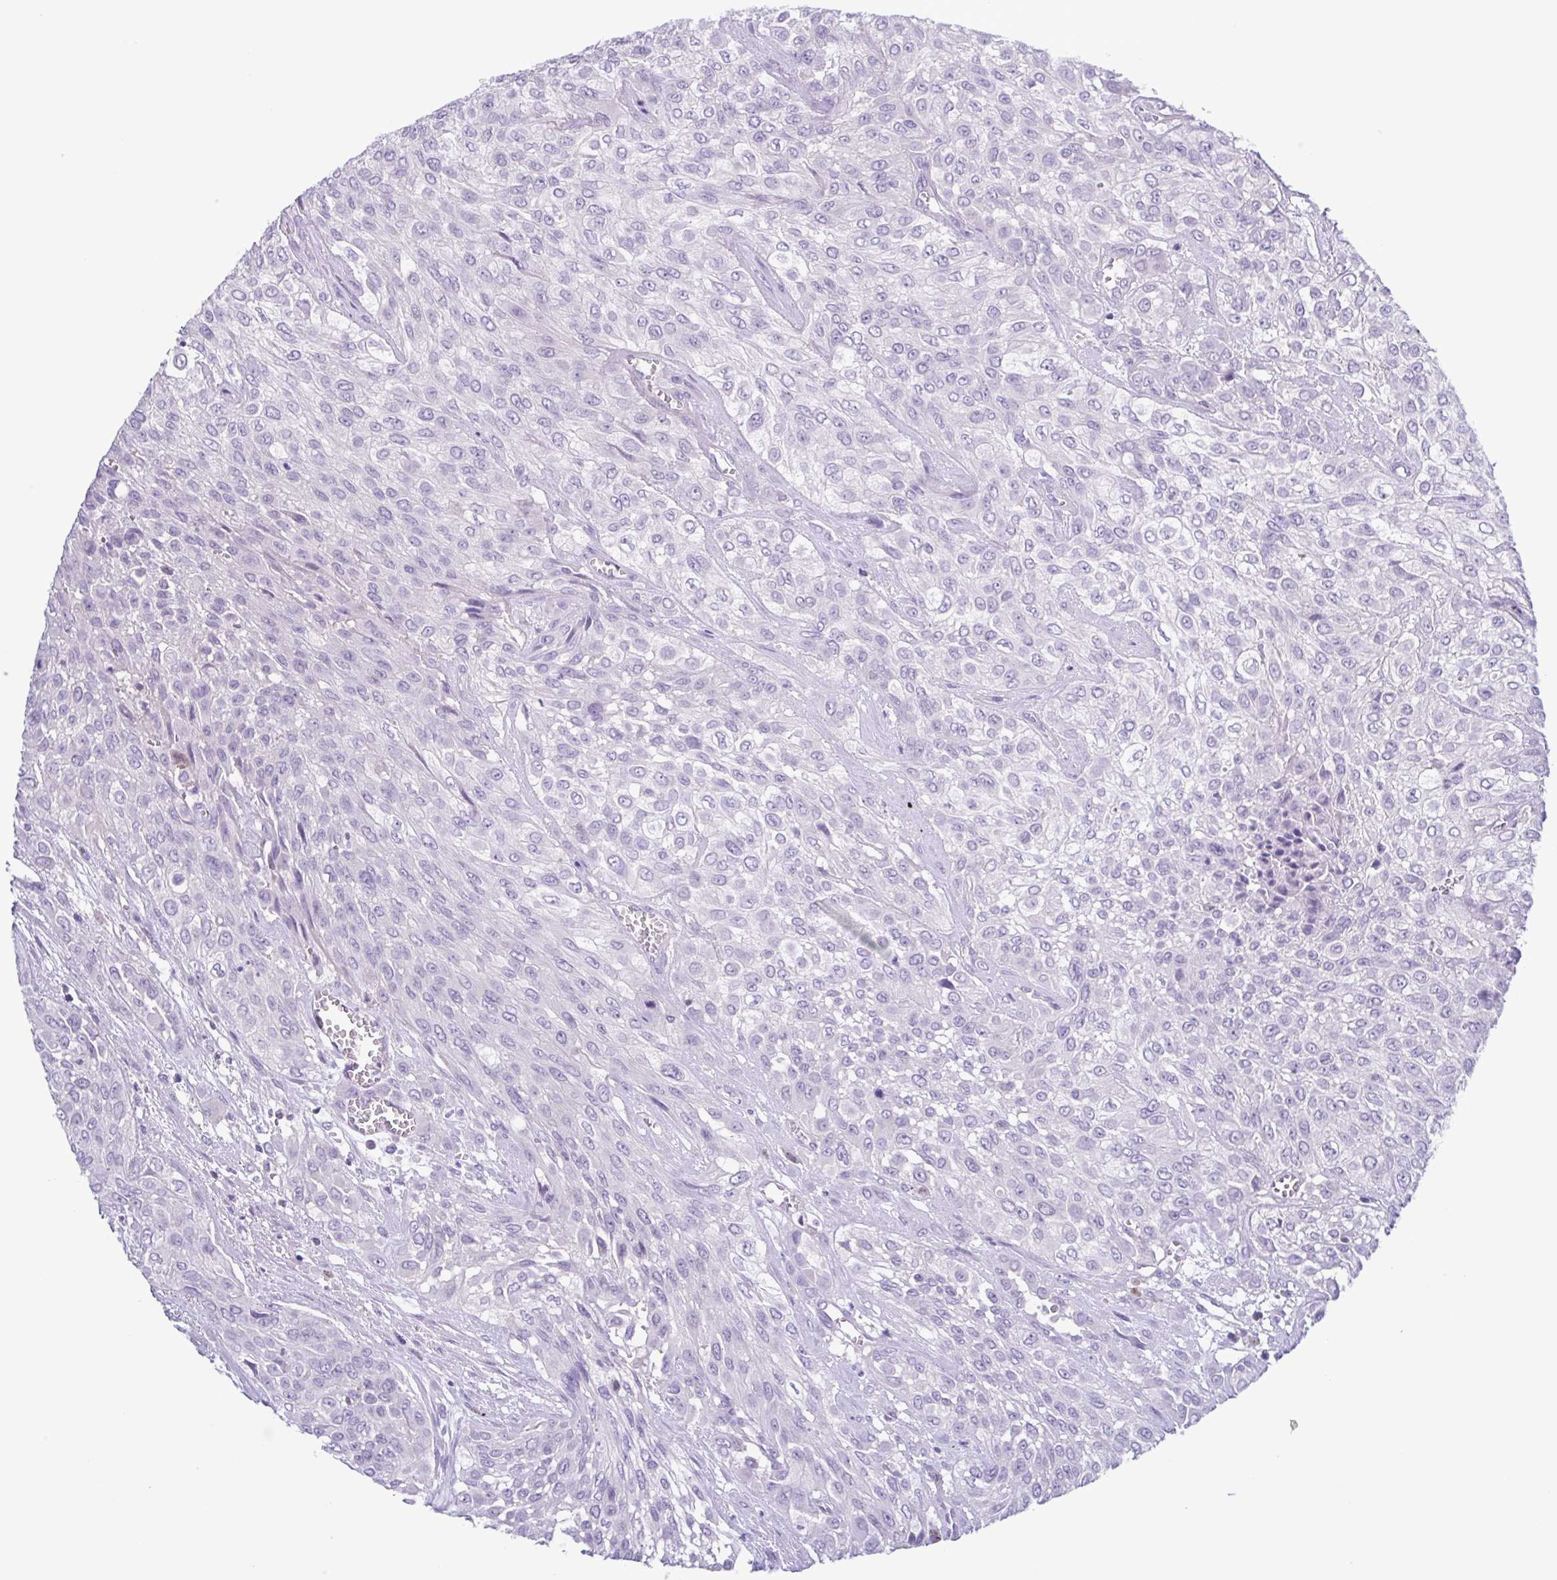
{"staining": {"intensity": "negative", "quantity": "none", "location": "none"}, "tissue": "urothelial cancer", "cell_type": "Tumor cells", "image_type": "cancer", "snomed": [{"axis": "morphology", "description": "Urothelial carcinoma, High grade"}, {"axis": "topography", "description": "Urinary bladder"}], "caption": "Immunohistochemistry (IHC) of human urothelial cancer reveals no staining in tumor cells. (DAB immunohistochemistry, high magnification).", "gene": "INAFM1", "patient": {"sex": "male", "age": 57}}